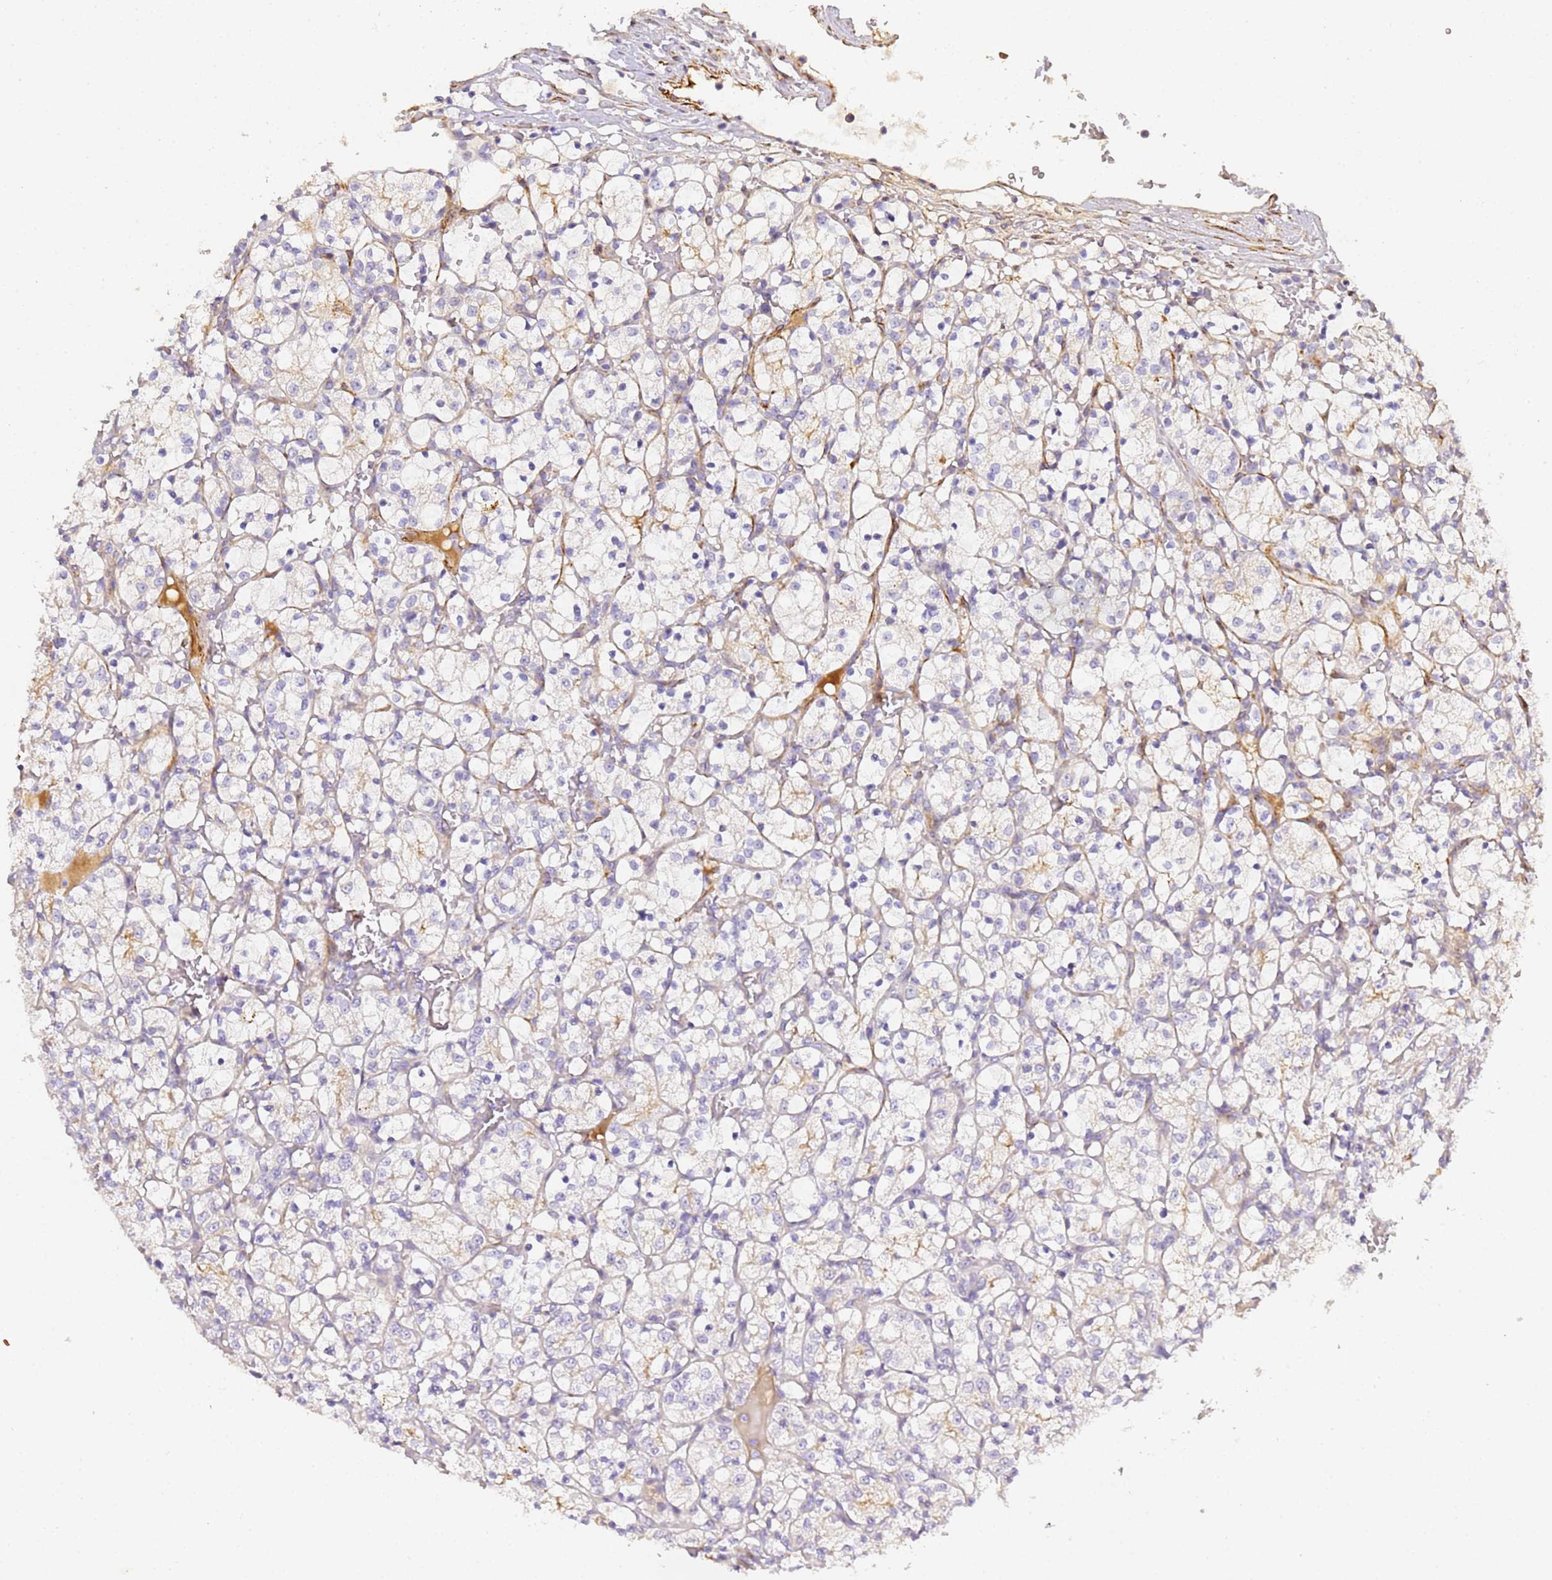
{"staining": {"intensity": "negative", "quantity": "none", "location": "none"}, "tissue": "renal cancer", "cell_type": "Tumor cells", "image_type": "cancer", "snomed": [{"axis": "morphology", "description": "Adenocarcinoma, NOS"}, {"axis": "topography", "description": "Kidney"}], "caption": "This is an immunohistochemistry micrograph of renal adenocarcinoma. There is no staining in tumor cells.", "gene": "CFH", "patient": {"sex": "female", "age": 69}}